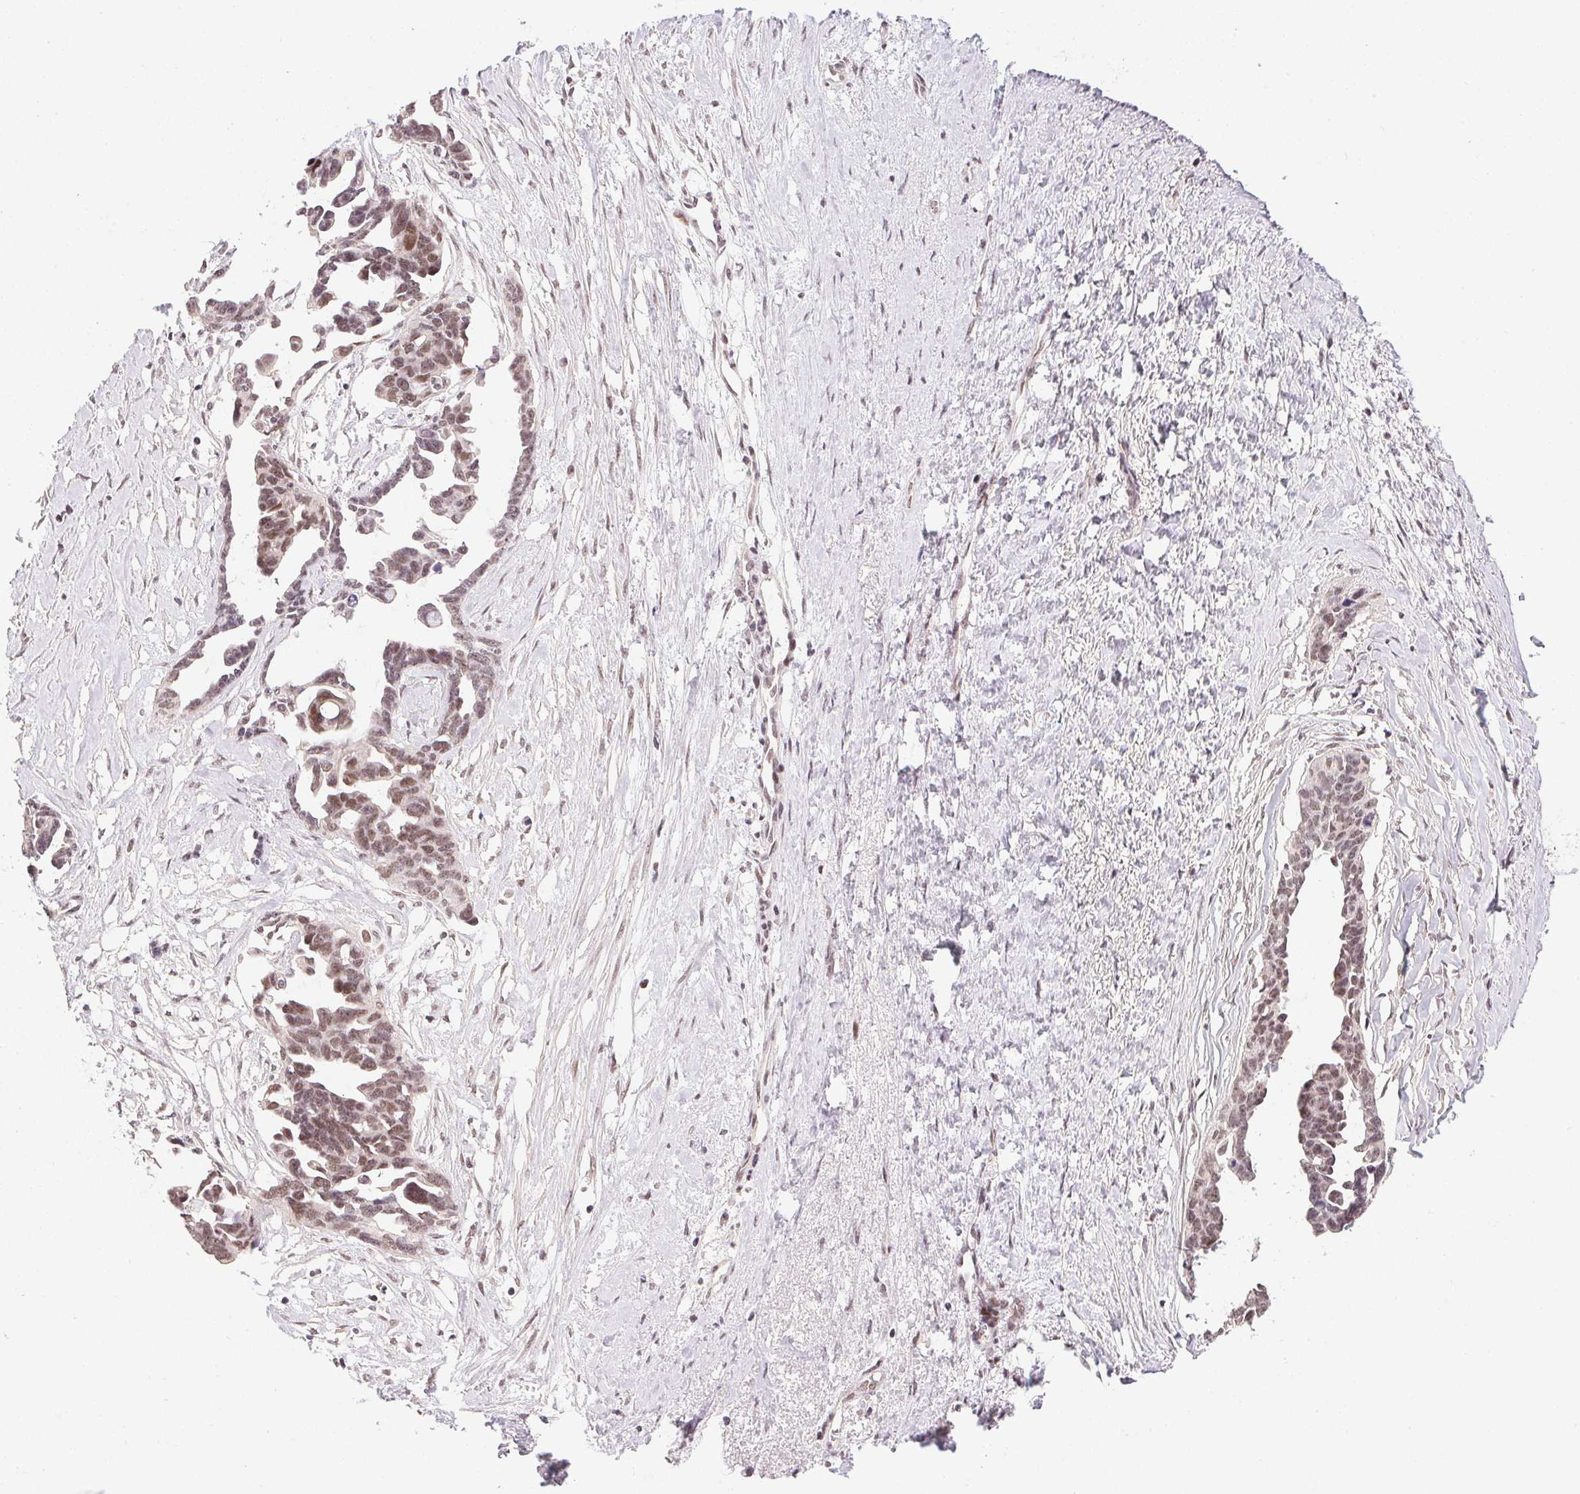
{"staining": {"intensity": "weak", "quantity": ">75%", "location": "nuclear"}, "tissue": "ovarian cancer", "cell_type": "Tumor cells", "image_type": "cancer", "snomed": [{"axis": "morphology", "description": "Cystadenocarcinoma, serous, NOS"}, {"axis": "topography", "description": "Ovary"}], "caption": "This histopathology image displays immunohistochemistry staining of ovarian cancer (serous cystadenocarcinoma), with low weak nuclear expression in about >75% of tumor cells.", "gene": "KDM4D", "patient": {"sex": "female", "age": 69}}